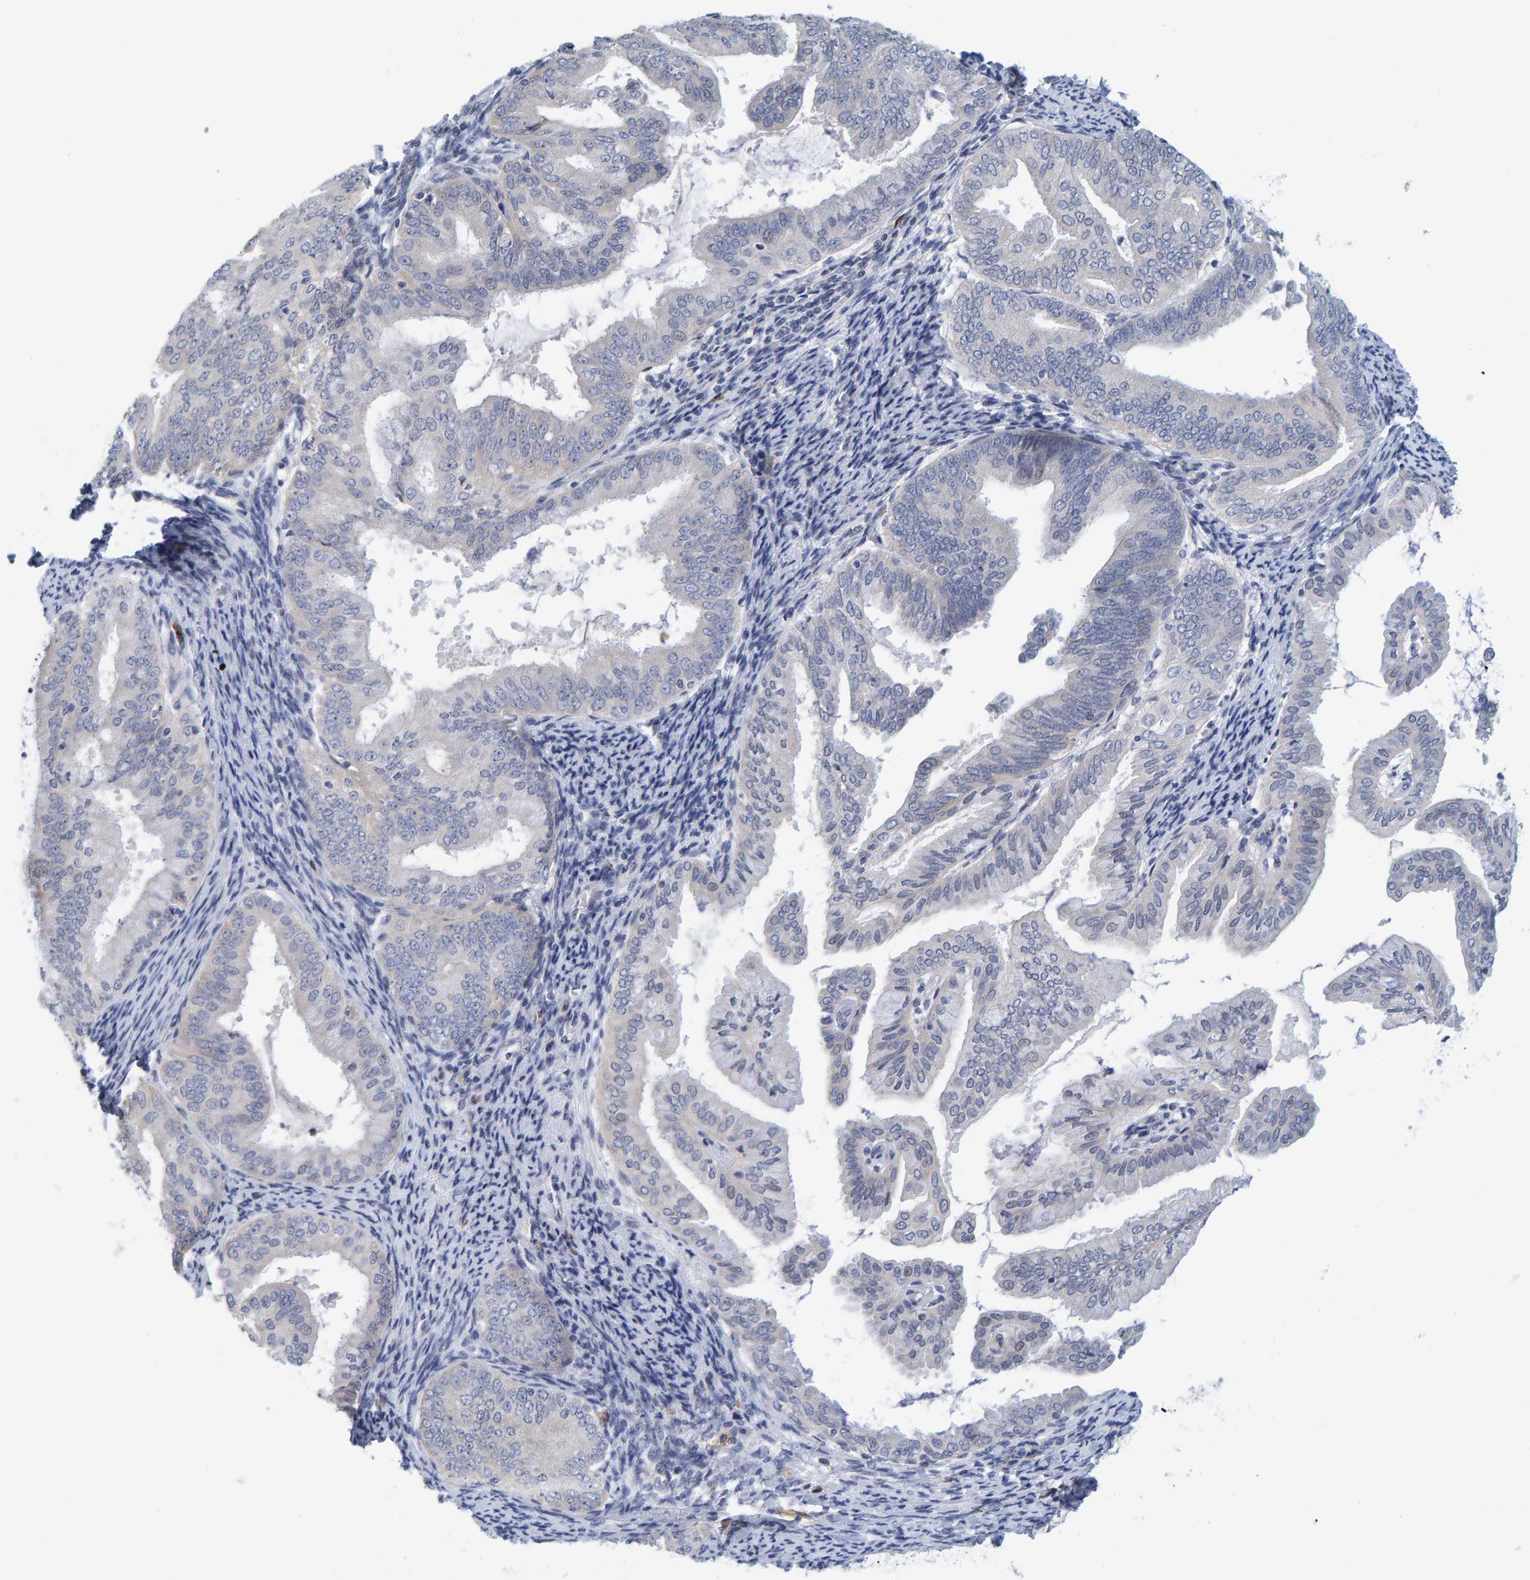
{"staining": {"intensity": "negative", "quantity": "none", "location": "none"}, "tissue": "endometrial cancer", "cell_type": "Tumor cells", "image_type": "cancer", "snomed": [{"axis": "morphology", "description": "Adenocarcinoma, NOS"}, {"axis": "topography", "description": "Endometrium"}], "caption": "Tumor cells are negative for protein expression in human endometrial cancer (adenocarcinoma).", "gene": "ZNF77", "patient": {"sex": "female", "age": 63}}